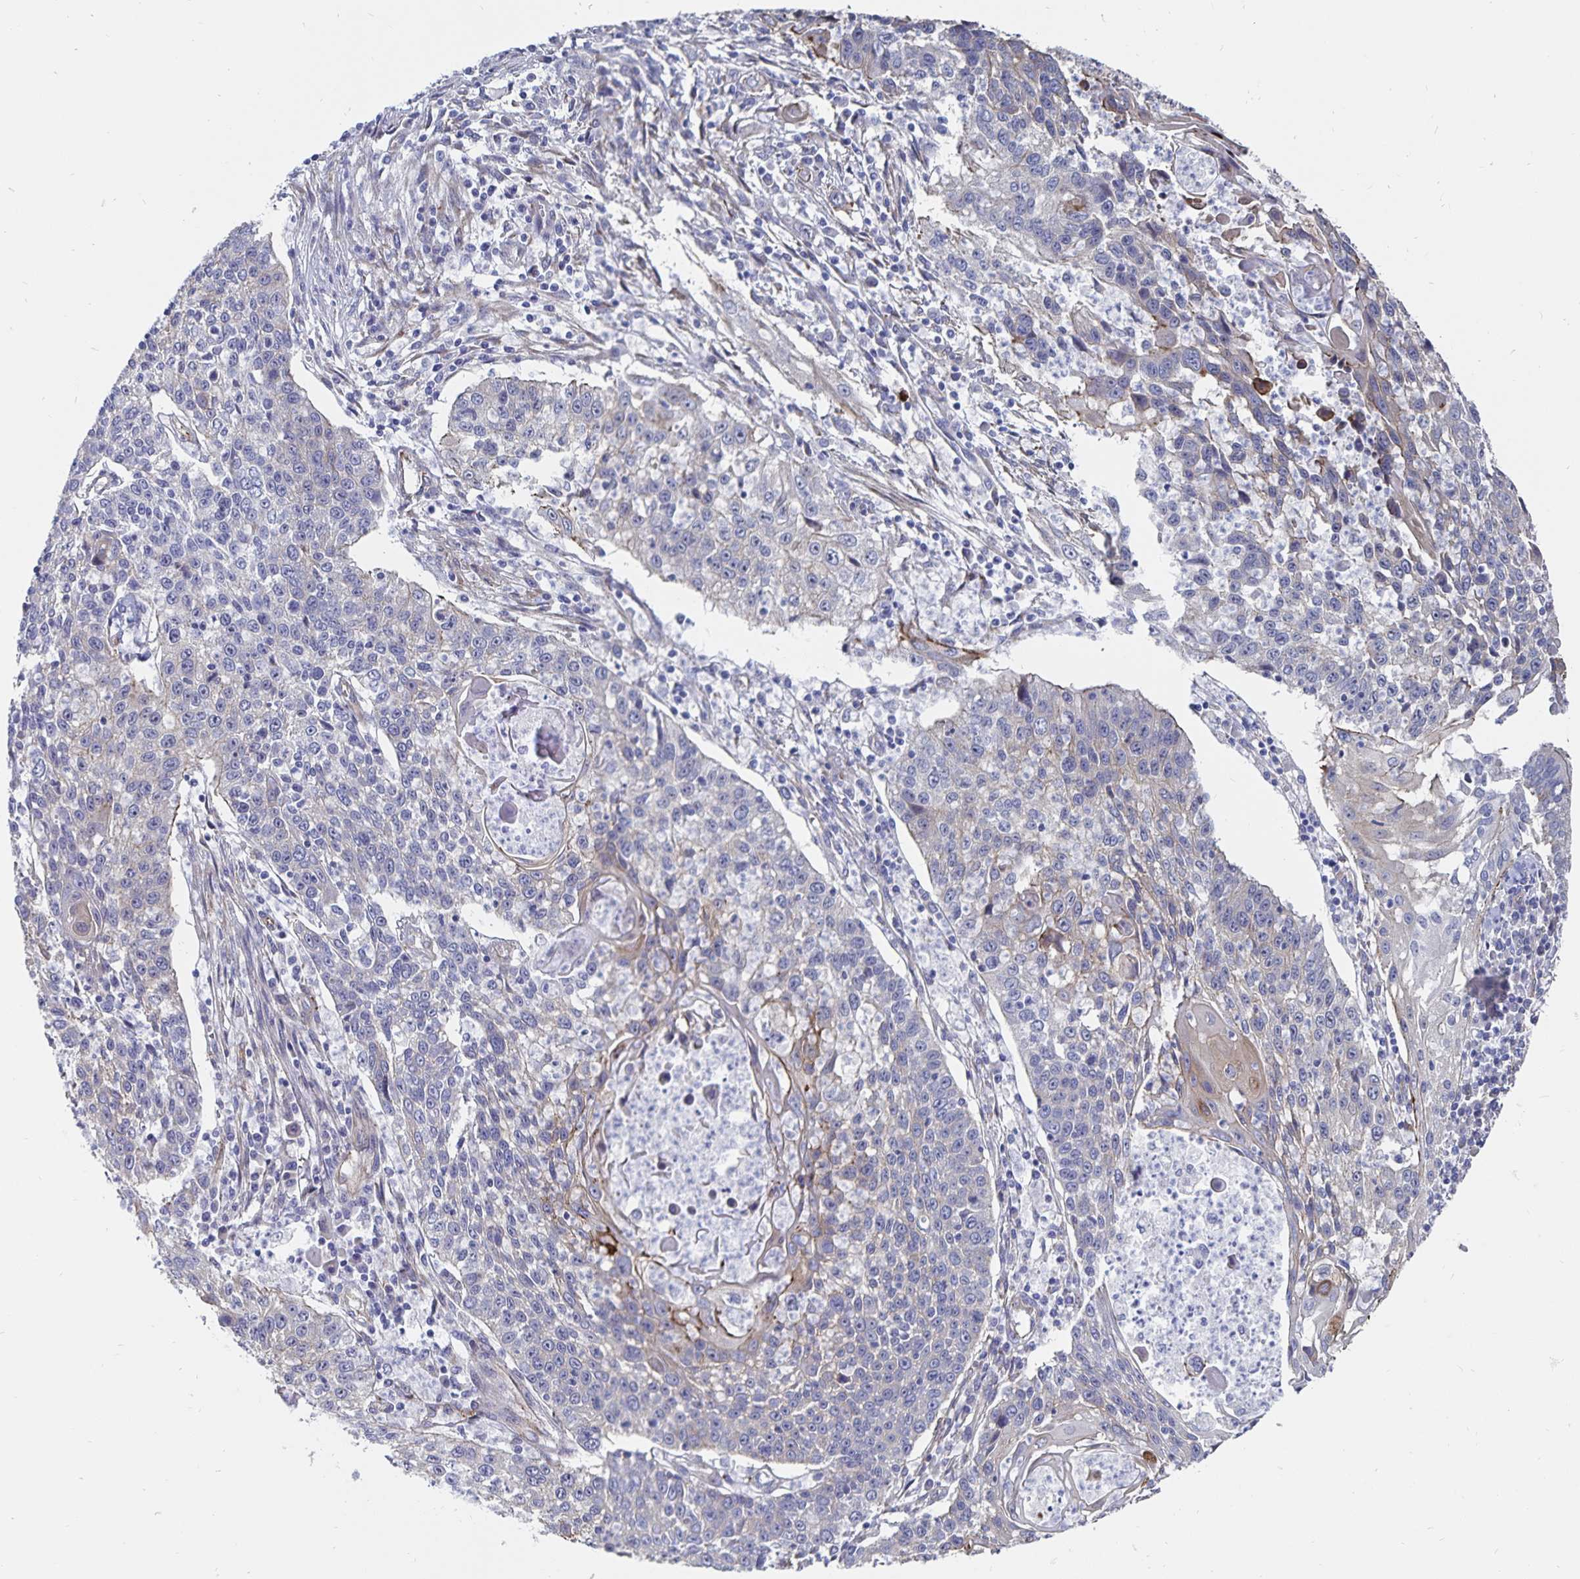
{"staining": {"intensity": "weak", "quantity": "<25%", "location": "cytoplasmic/membranous"}, "tissue": "lung cancer", "cell_type": "Tumor cells", "image_type": "cancer", "snomed": [{"axis": "morphology", "description": "Squamous cell carcinoma, NOS"}, {"axis": "morphology", "description": "Squamous cell carcinoma, metastatic, NOS"}, {"axis": "topography", "description": "Lung"}, {"axis": "topography", "description": "Pleura, NOS"}], "caption": "DAB immunohistochemical staining of metastatic squamous cell carcinoma (lung) reveals no significant positivity in tumor cells.", "gene": "SSTR1", "patient": {"sex": "male", "age": 72}}